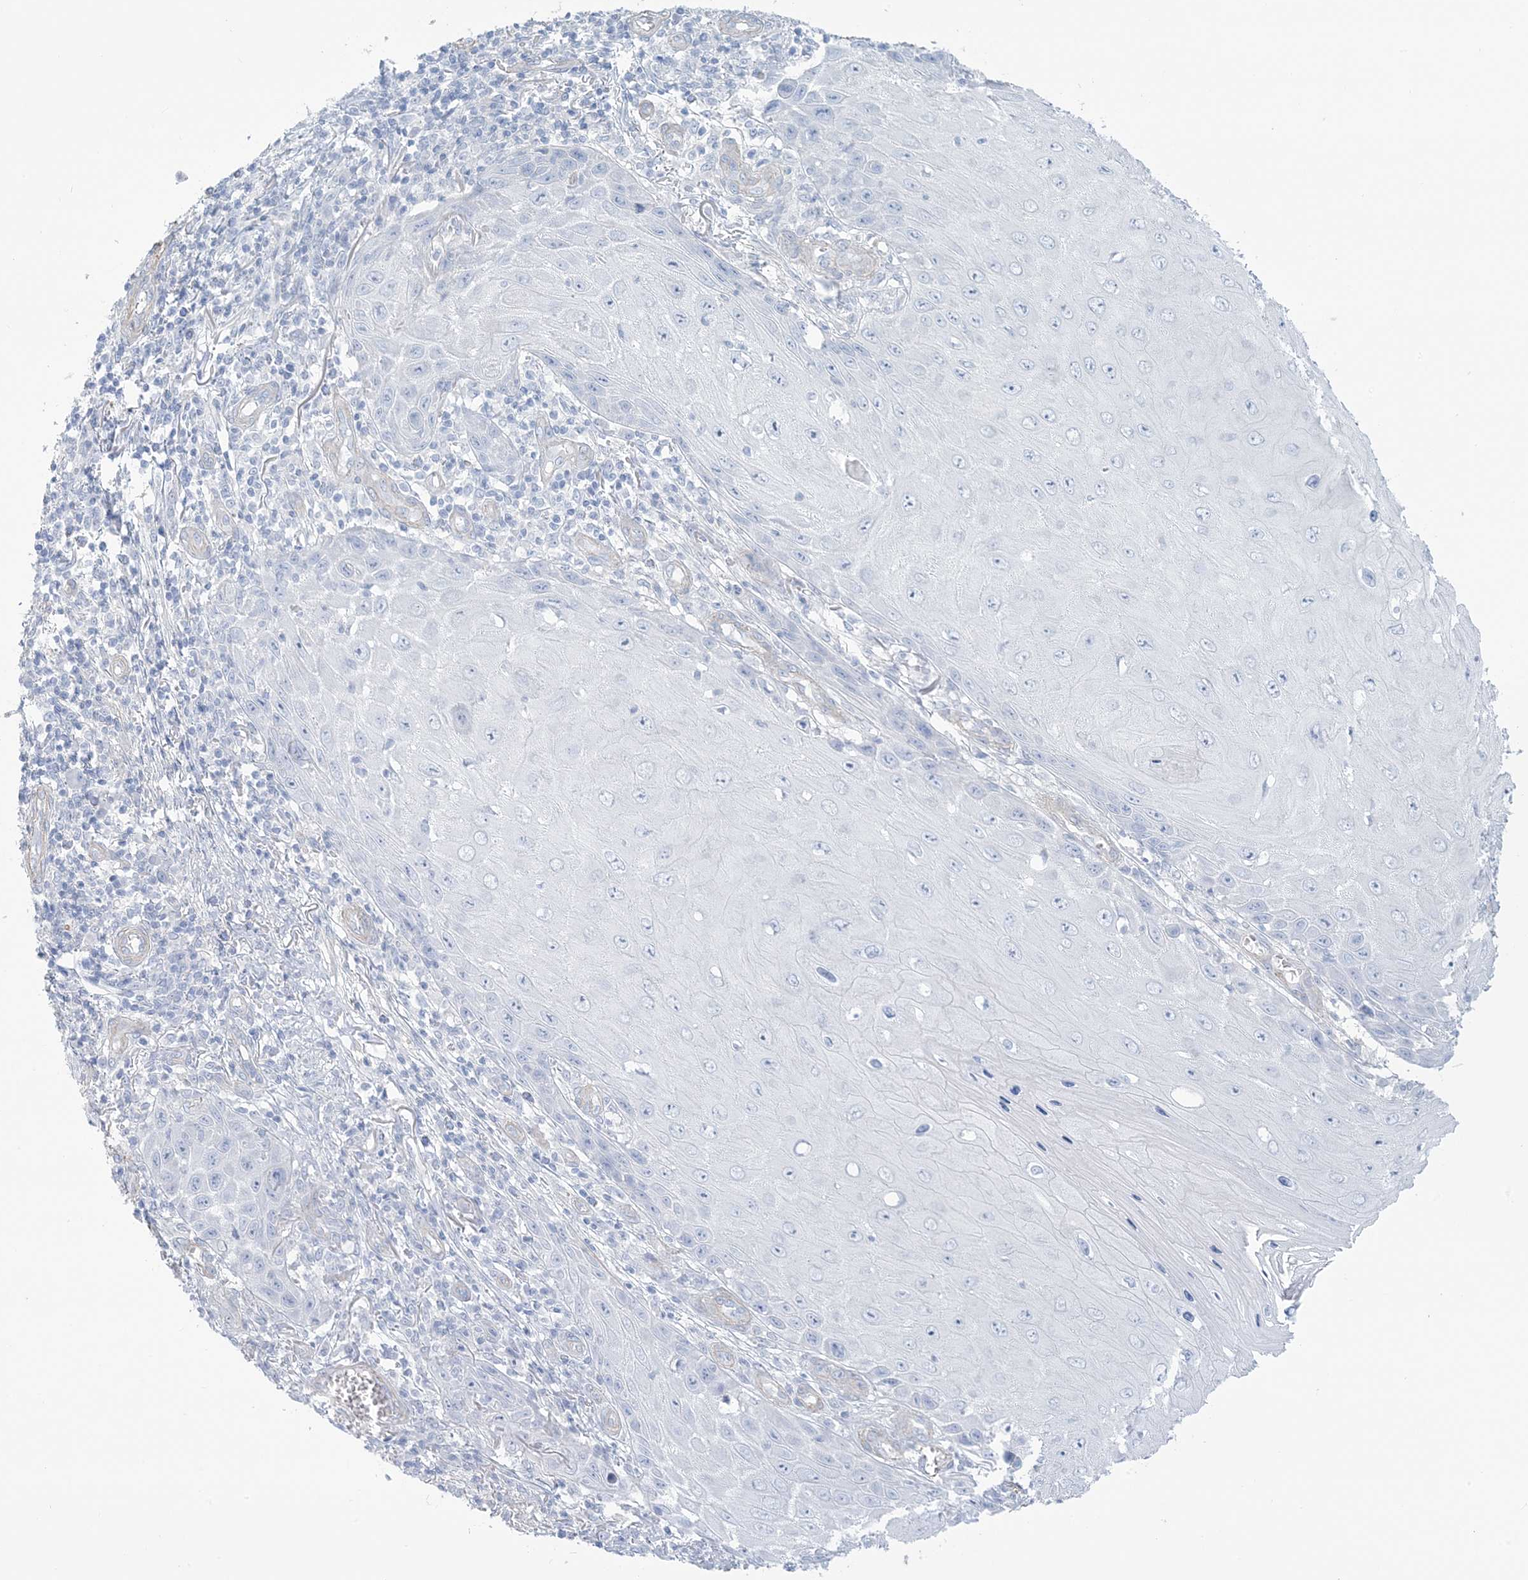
{"staining": {"intensity": "negative", "quantity": "none", "location": "none"}, "tissue": "skin cancer", "cell_type": "Tumor cells", "image_type": "cancer", "snomed": [{"axis": "morphology", "description": "Squamous cell carcinoma, NOS"}, {"axis": "topography", "description": "Skin"}], "caption": "There is no significant positivity in tumor cells of skin squamous cell carcinoma.", "gene": "AGXT", "patient": {"sex": "female", "age": 73}}